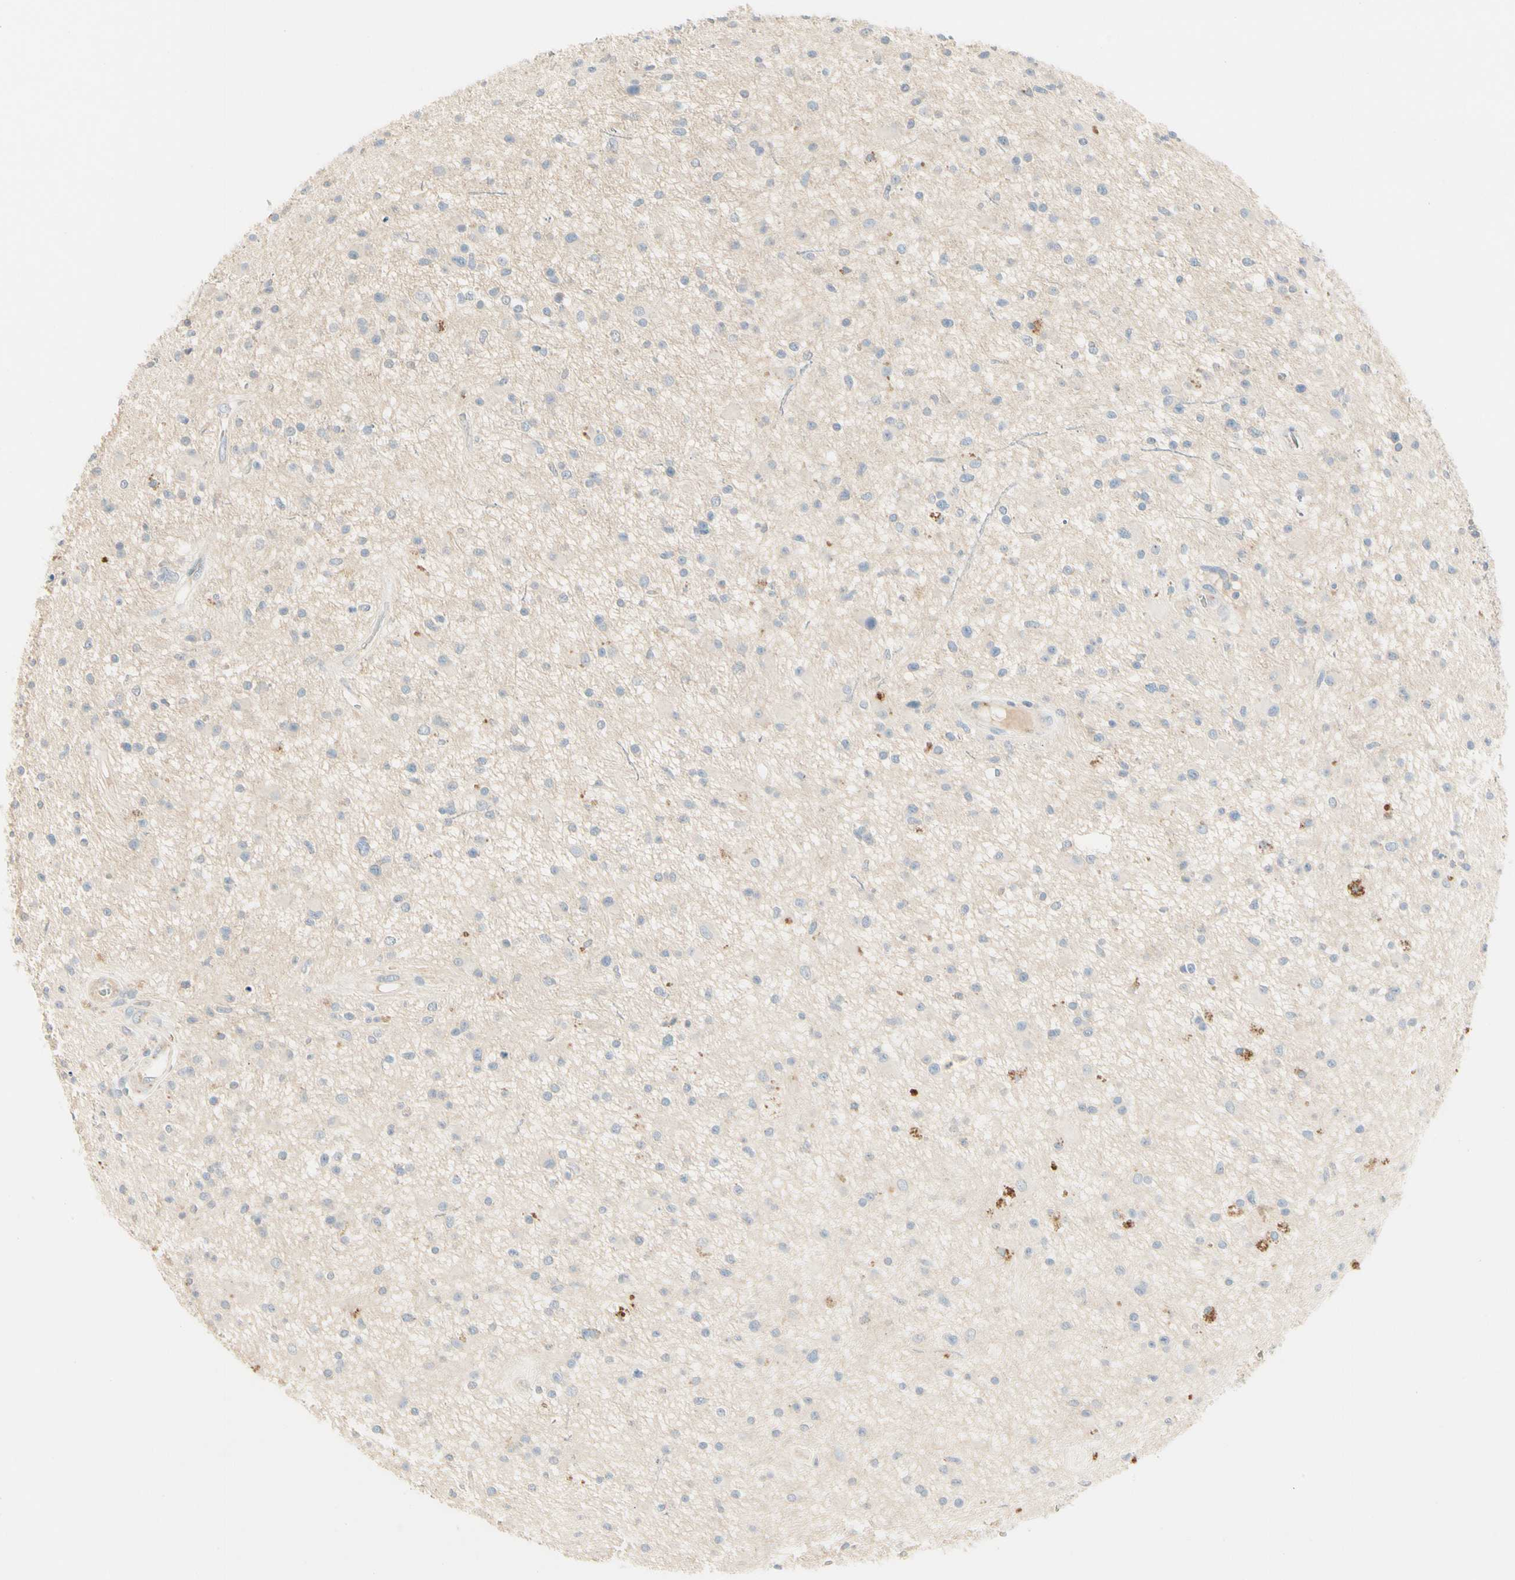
{"staining": {"intensity": "moderate", "quantity": "<25%", "location": "cytoplasmic/membranous"}, "tissue": "glioma", "cell_type": "Tumor cells", "image_type": "cancer", "snomed": [{"axis": "morphology", "description": "Glioma, malignant, High grade"}, {"axis": "topography", "description": "Brain"}], "caption": "IHC photomicrograph of human malignant high-grade glioma stained for a protein (brown), which reveals low levels of moderate cytoplasmic/membranous staining in about <25% of tumor cells.", "gene": "ALDH18A1", "patient": {"sex": "male", "age": 33}}